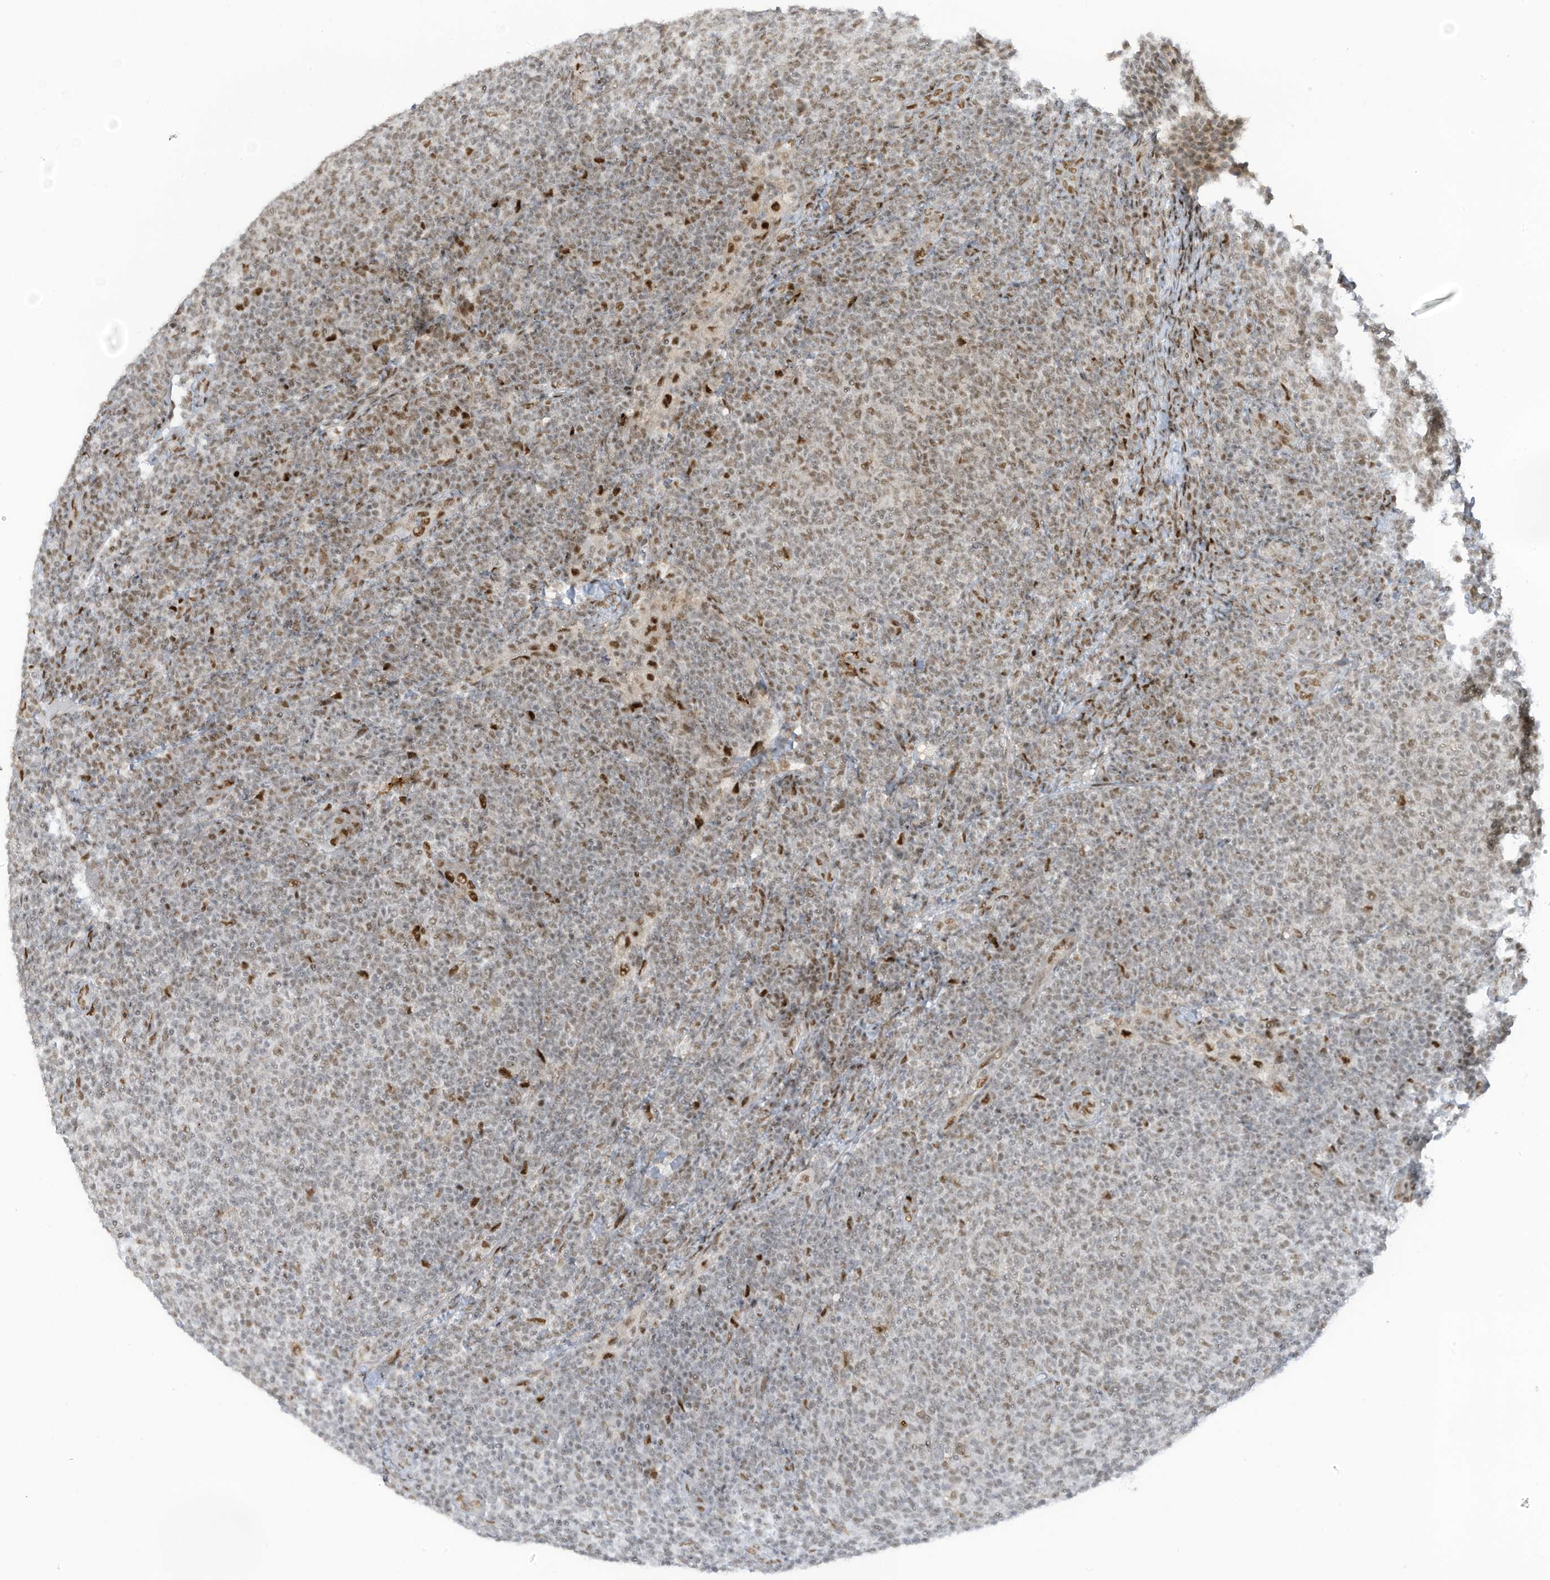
{"staining": {"intensity": "weak", "quantity": "25%-75%", "location": "nuclear"}, "tissue": "lymphoma", "cell_type": "Tumor cells", "image_type": "cancer", "snomed": [{"axis": "morphology", "description": "Malignant lymphoma, non-Hodgkin's type, Low grade"}, {"axis": "topography", "description": "Lymph node"}], "caption": "Tumor cells show low levels of weak nuclear staining in approximately 25%-75% of cells in lymphoma.", "gene": "ZCWPW2", "patient": {"sex": "male", "age": 66}}